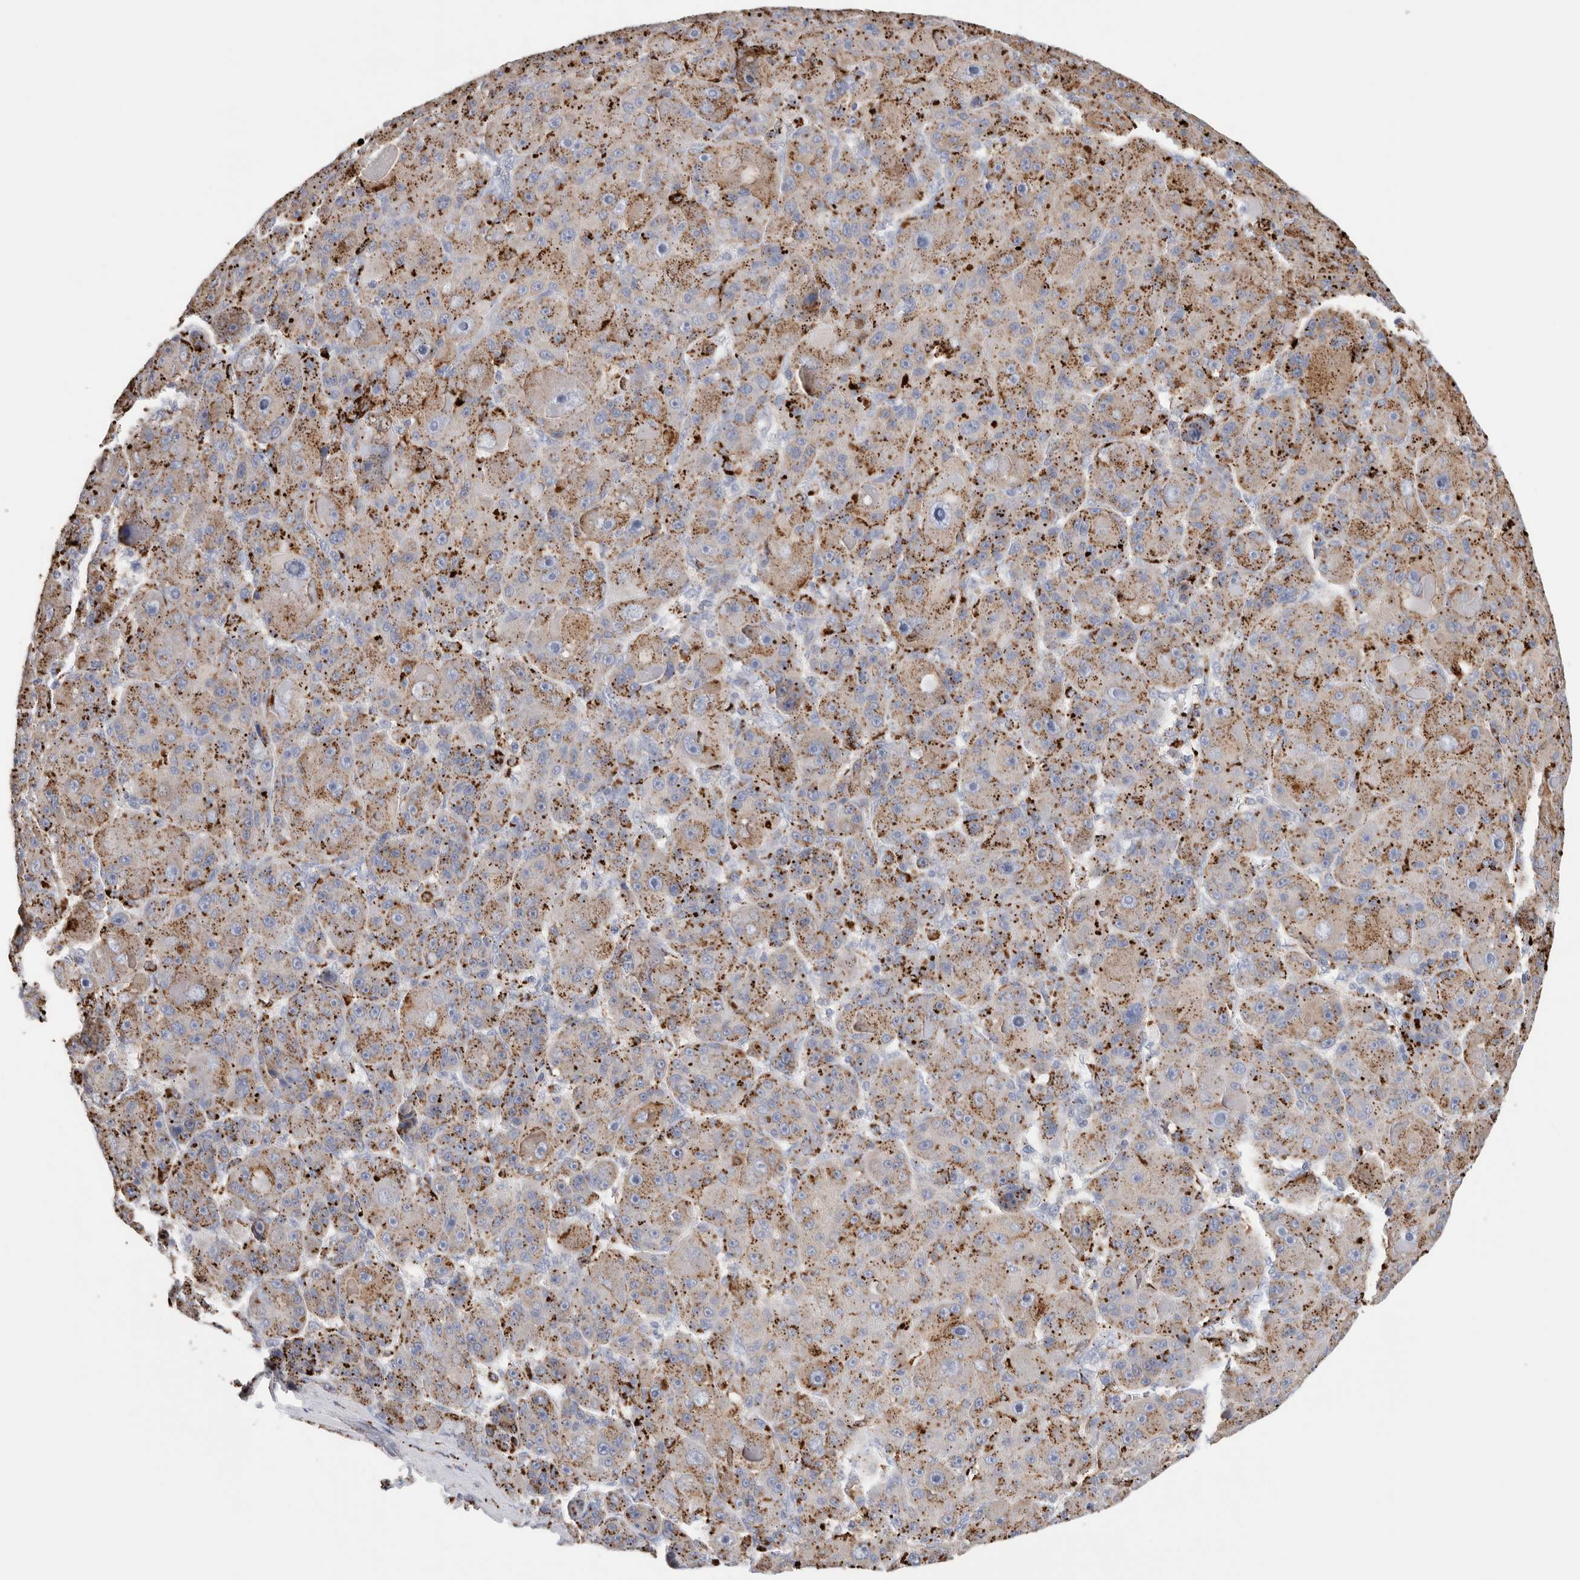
{"staining": {"intensity": "strong", "quantity": ">75%", "location": "cytoplasmic/membranous"}, "tissue": "liver cancer", "cell_type": "Tumor cells", "image_type": "cancer", "snomed": [{"axis": "morphology", "description": "Carcinoma, Hepatocellular, NOS"}, {"axis": "topography", "description": "Liver"}], "caption": "Strong cytoplasmic/membranous positivity for a protein is appreciated in about >75% of tumor cells of liver cancer (hepatocellular carcinoma) using immunohistochemistry.", "gene": "GGH", "patient": {"sex": "male", "age": 76}}